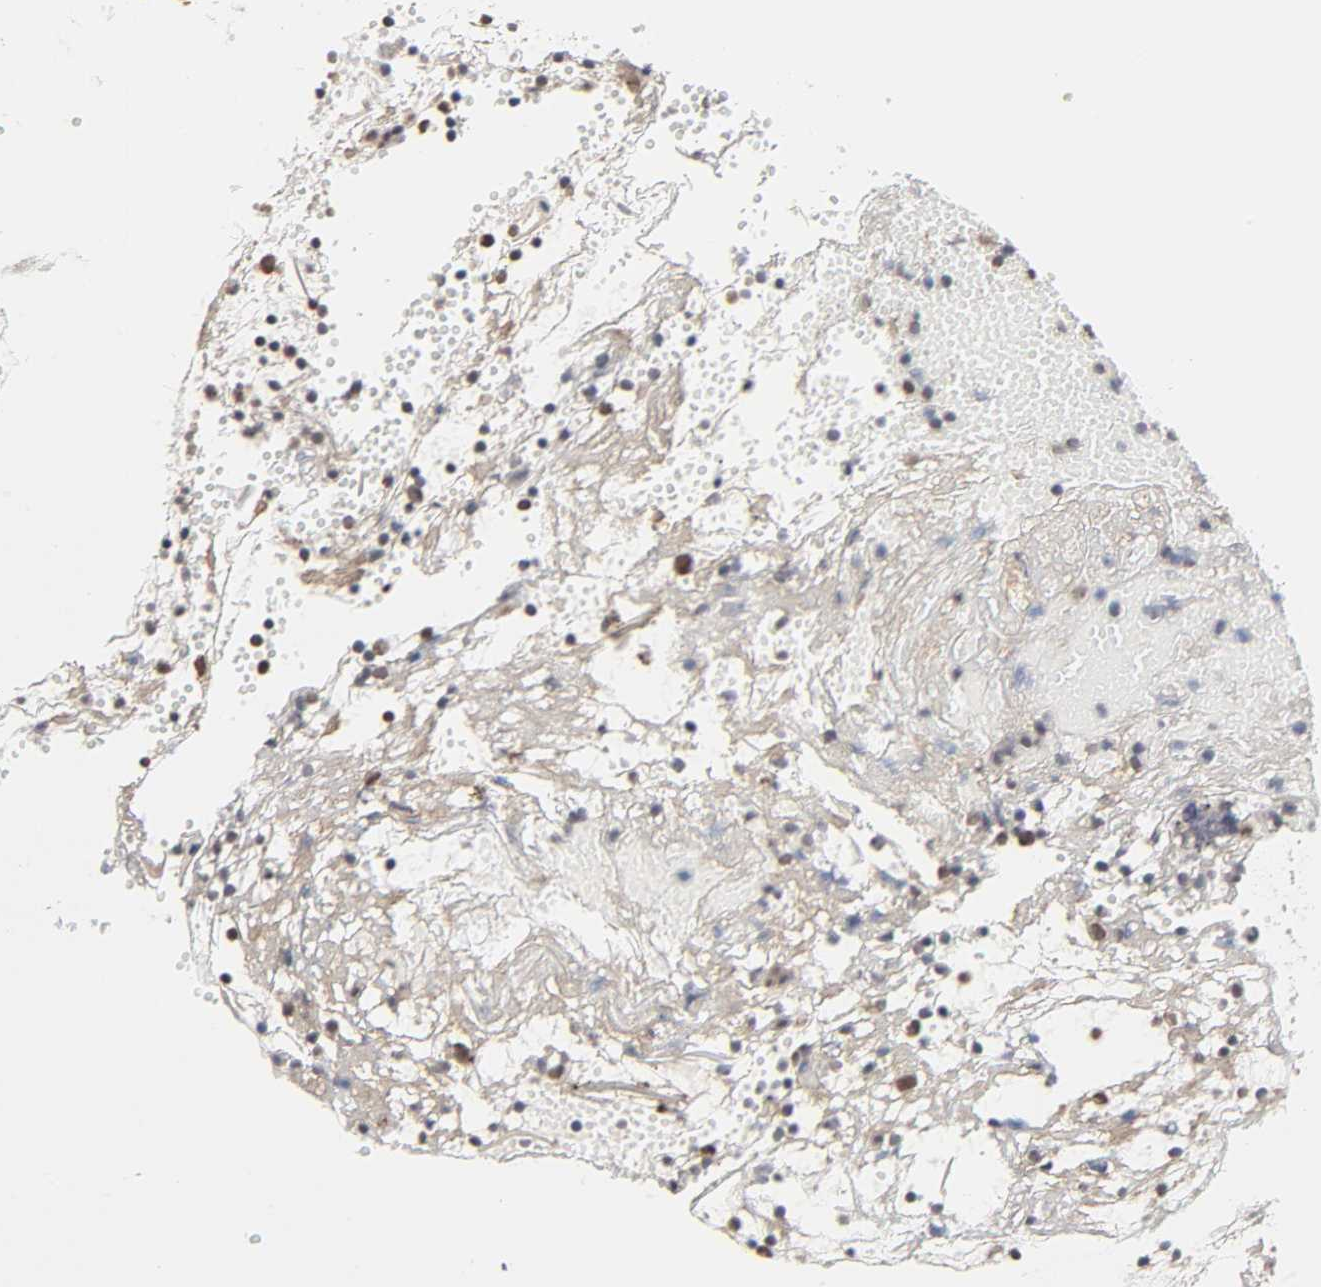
{"staining": {"intensity": "moderate", "quantity": ">75%", "location": "cytoplasmic/membranous,nuclear"}, "tissue": "tonsil", "cell_type": "Germinal center cells", "image_type": "normal", "snomed": [{"axis": "morphology", "description": "Normal tissue, NOS"}, {"axis": "topography", "description": "Tonsil"}], "caption": "The immunohistochemical stain highlights moderate cytoplasmic/membranous,nuclear expression in germinal center cells of benign tonsil.", "gene": "HTR1E", "patient": {"sex": "female", "age": 40}}